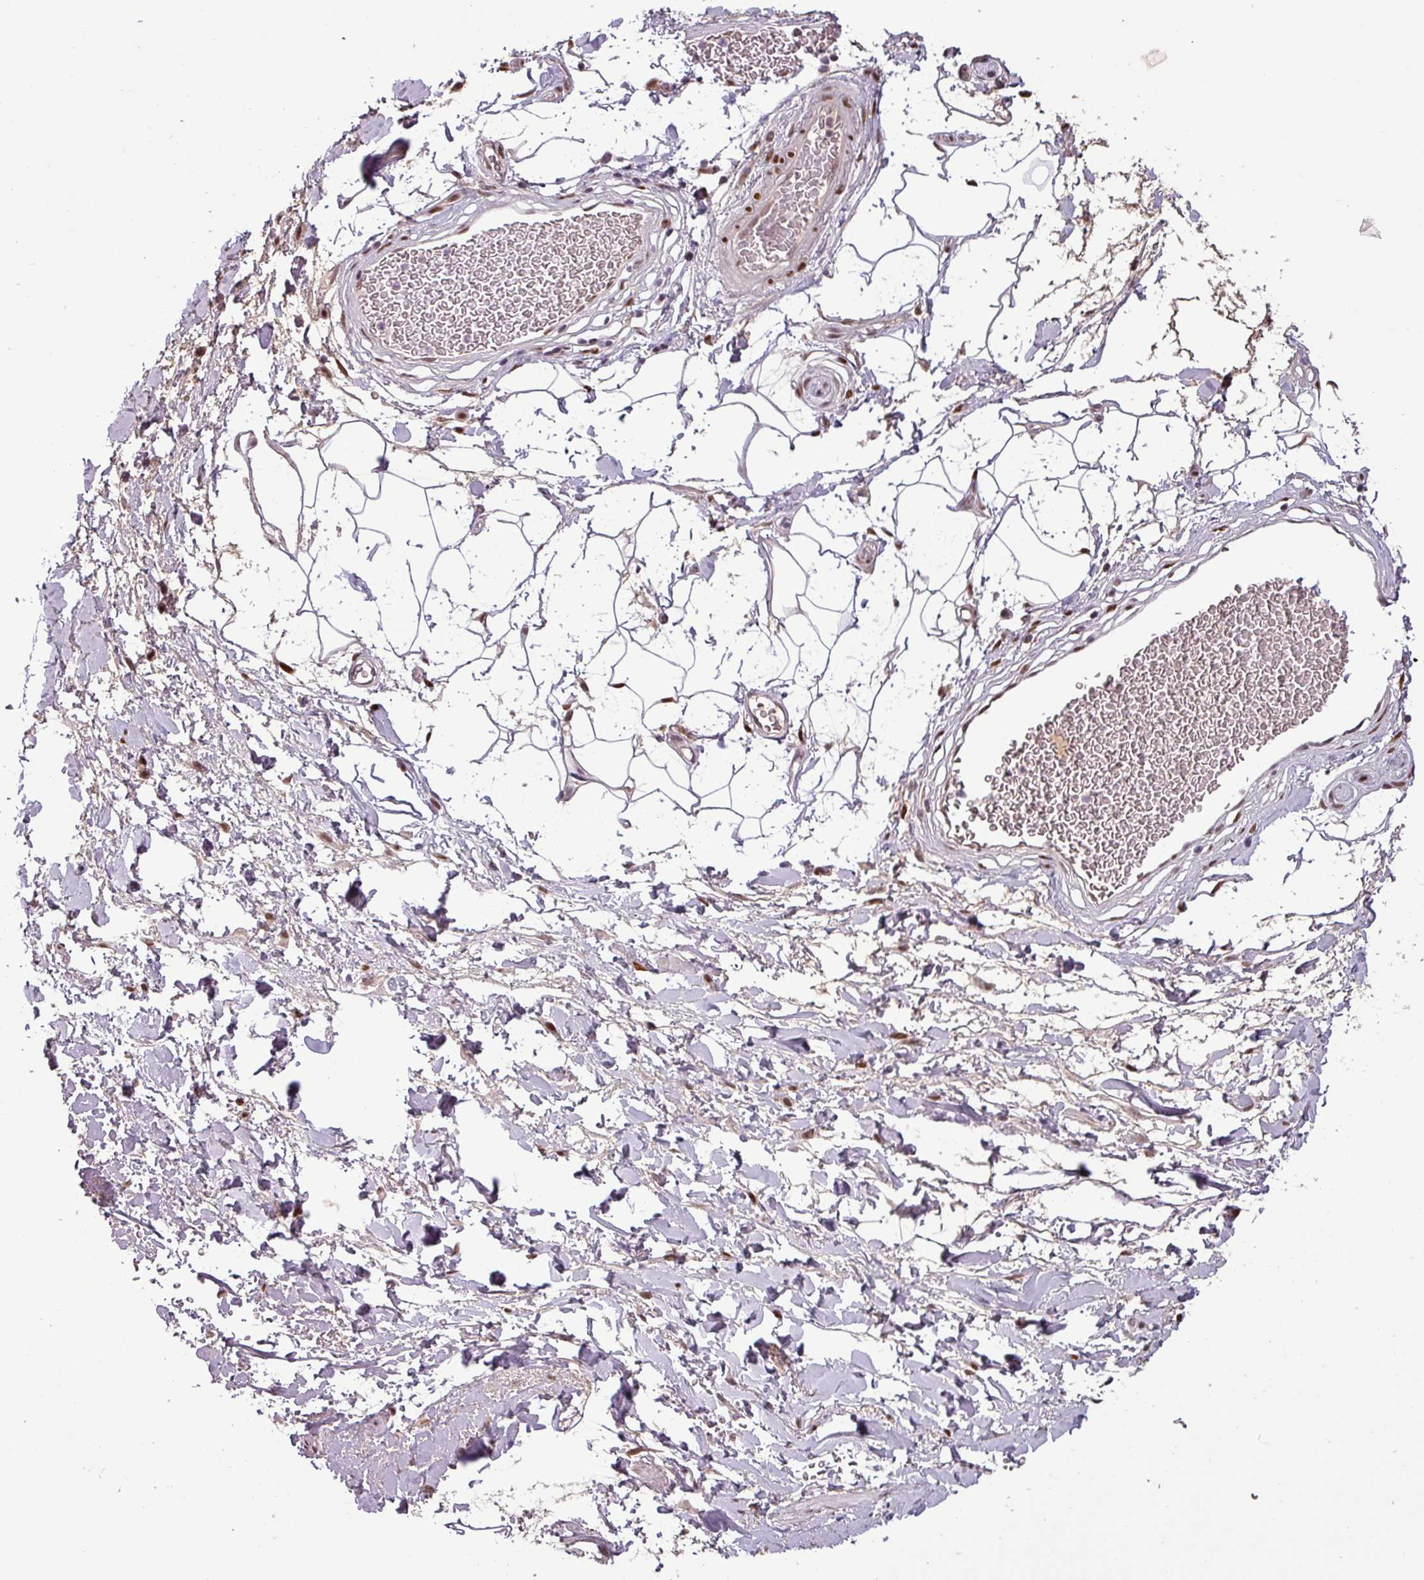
{"staining": {"intensity": "negative", "quantity": "none", "location": "none"}, "tissue": "adipose tissue", "cell_type": "Adipocytes", "image_type": "normal", "snomed": [{"axis": "morphology", "description": "Normal tissue, NOS"}, {"axis": "morphology", "description": "Adenocarcinoma, NOS"}, {"axis": "topography", "description": "Rectum"}, {"axis": "topography", "description": "Vagina"}, {"axis": "topography", "description": "Peripheral nerve tissue"}], "caption": "A micrograph of adipose tissue stained for a protein exhibits no brown staining in adipocytes.", "gene": "IRF2BPL", "patient": {"sex": "female", "age": 71}}